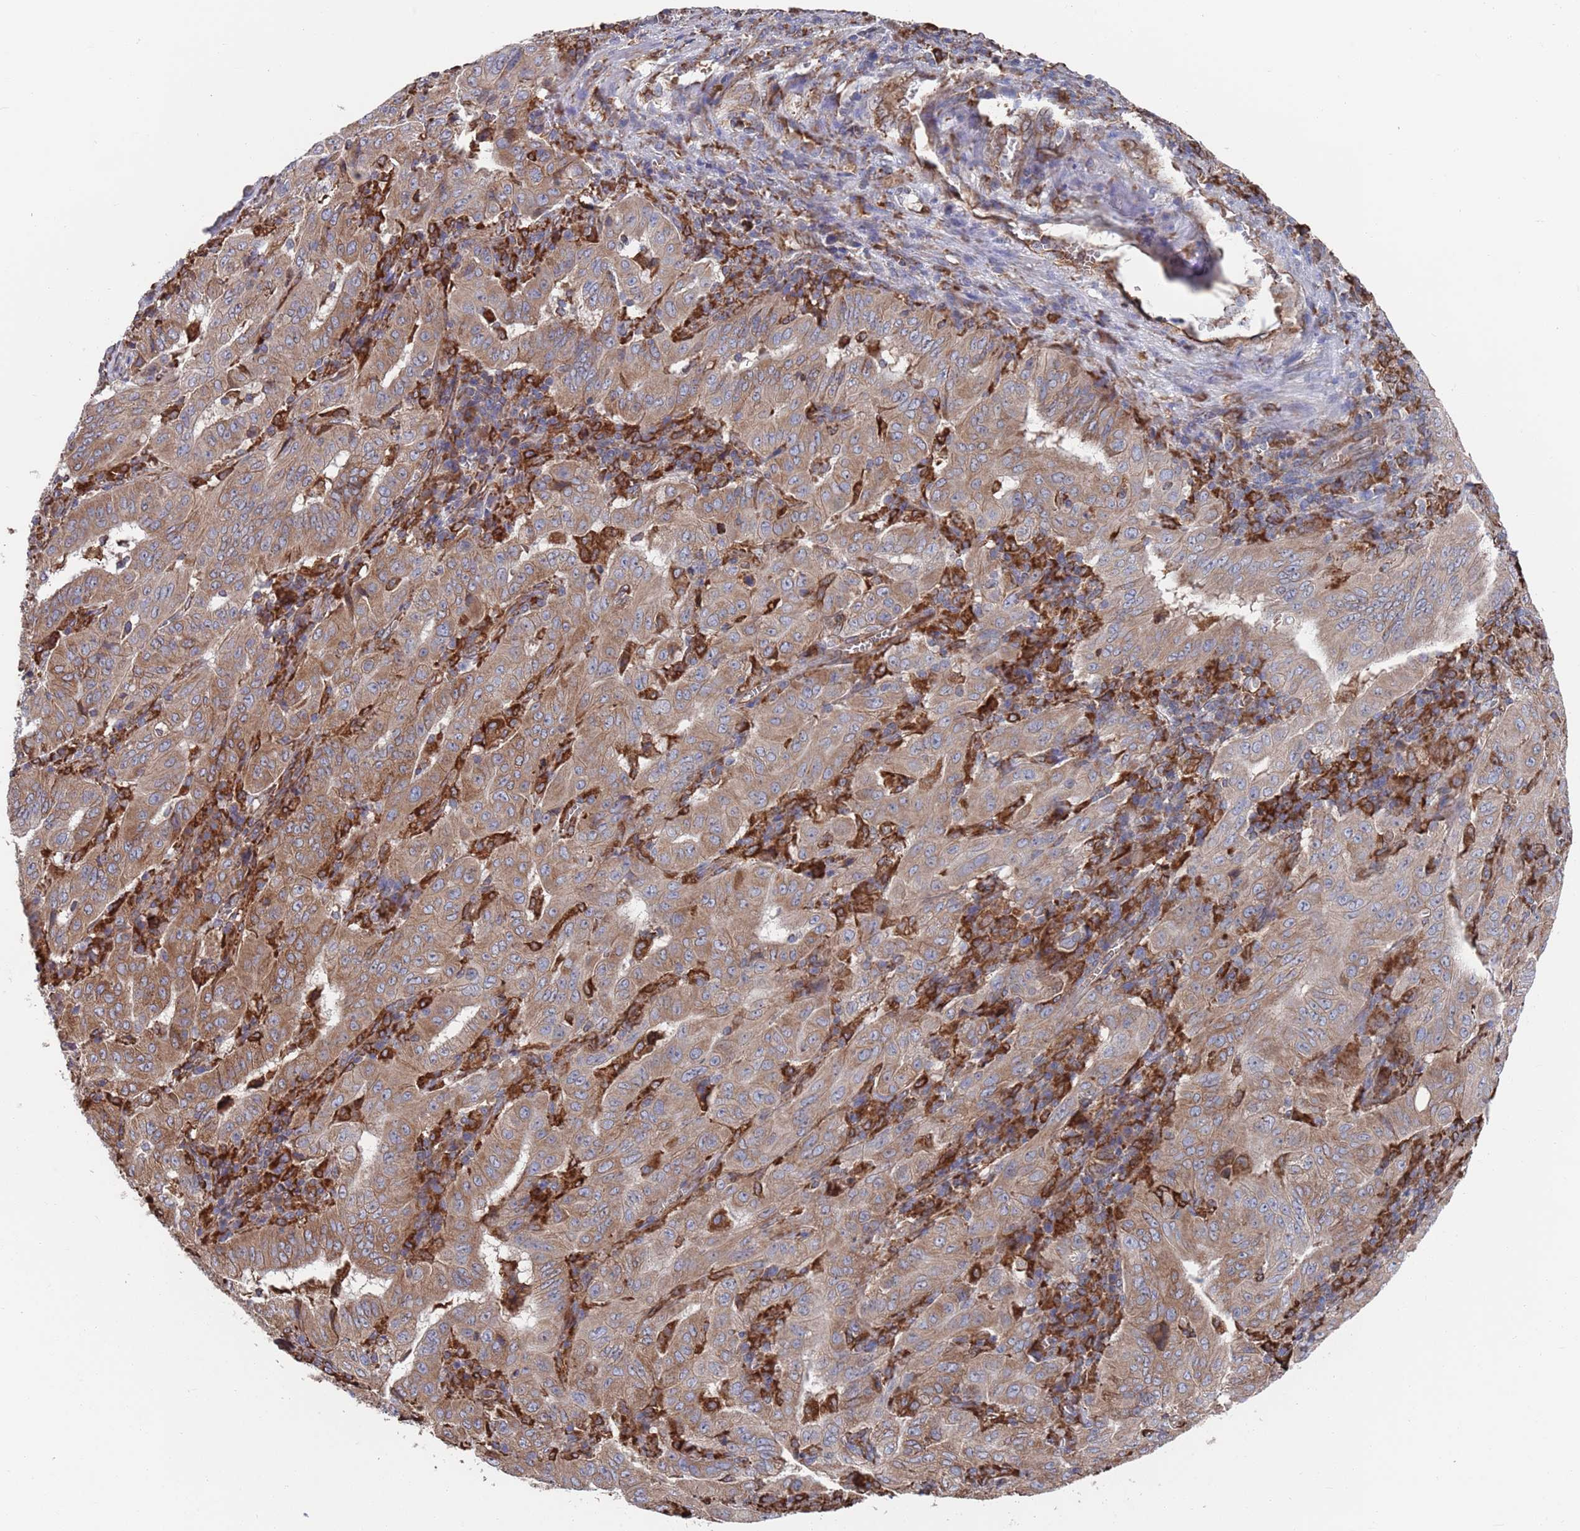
{"staining": {"intensity": "moderate", "quantity": ">75%", "location": "cytoplasmic/membranous"}, "tissue": "pancreatic cancer", "cell_type": "Tumor cells", "image_type": "cancer", "snomed": [{"axis": "morphology", "description": "Adenocarcinoma, NOS"}, {"axis": "topography", "description": "Pancreas"}], "caption": "IHC of human pancreatic cancer (adenocarcinoma) reveals medium levels of moderate cytoplasmic/membranous staining in about >75% of tumor cells.", "gene": "GID8", "patient": {"sex": "male", "age": 63}}